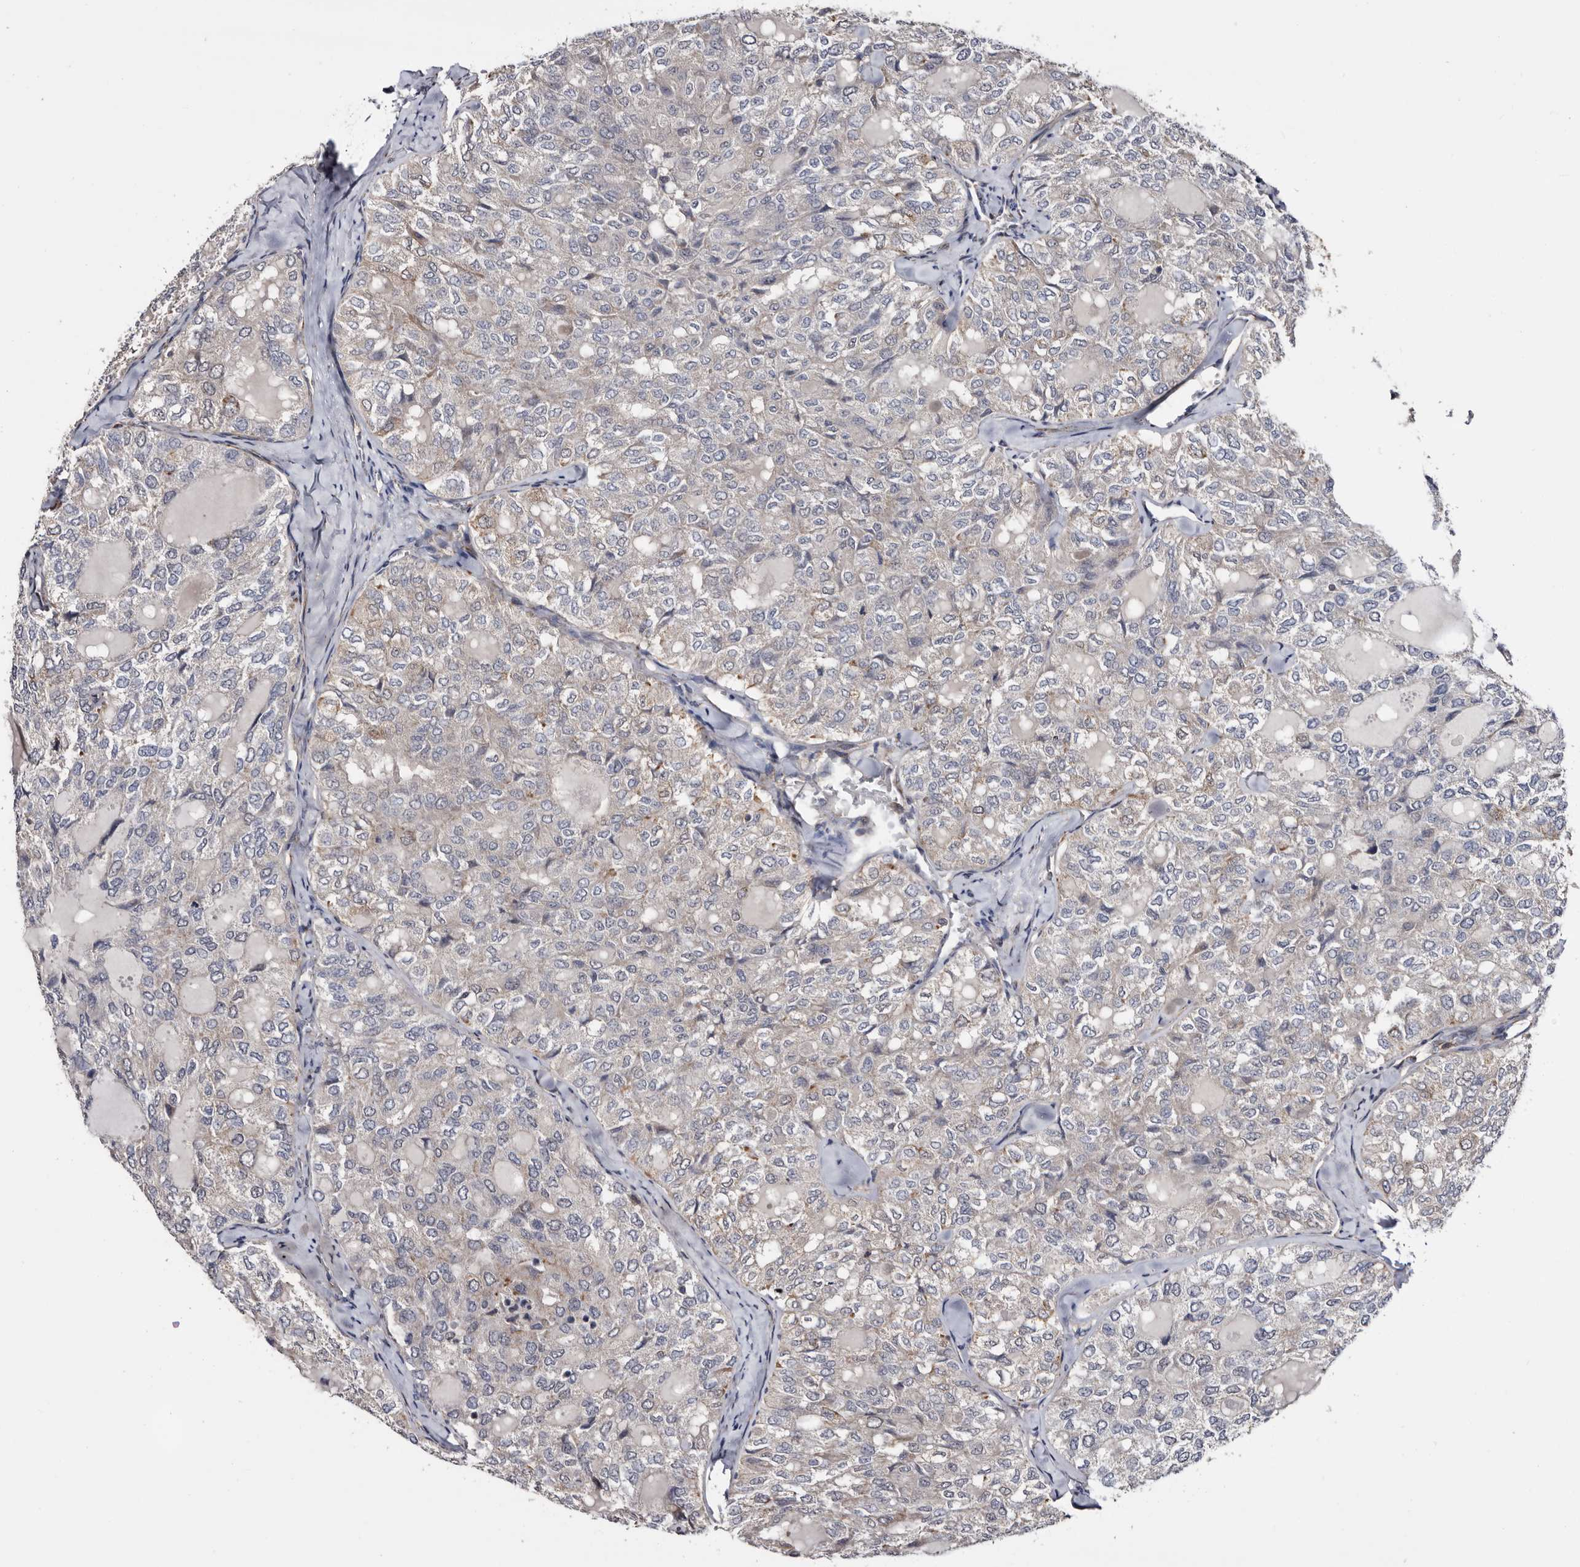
{"staining": {"intensity": "negative", "quantity": "none", "location": "none"}, "tissue": "thyroid cancer", "cell_type": "Tumor cells", "image_type": "cancer", "snomed": [{"axis": "morphology", "description": "Follicular adenoma carcinoma, NOS"}, {"axis": "topography", "description": "Thyroid gland"}], "caption": "The micrograph reveals no significant positivity in tumor cells of thyroid follicular adenoma carcinoma.", "gene": "ARMCX2", "patient": {"sex": "male", "age": 75}}